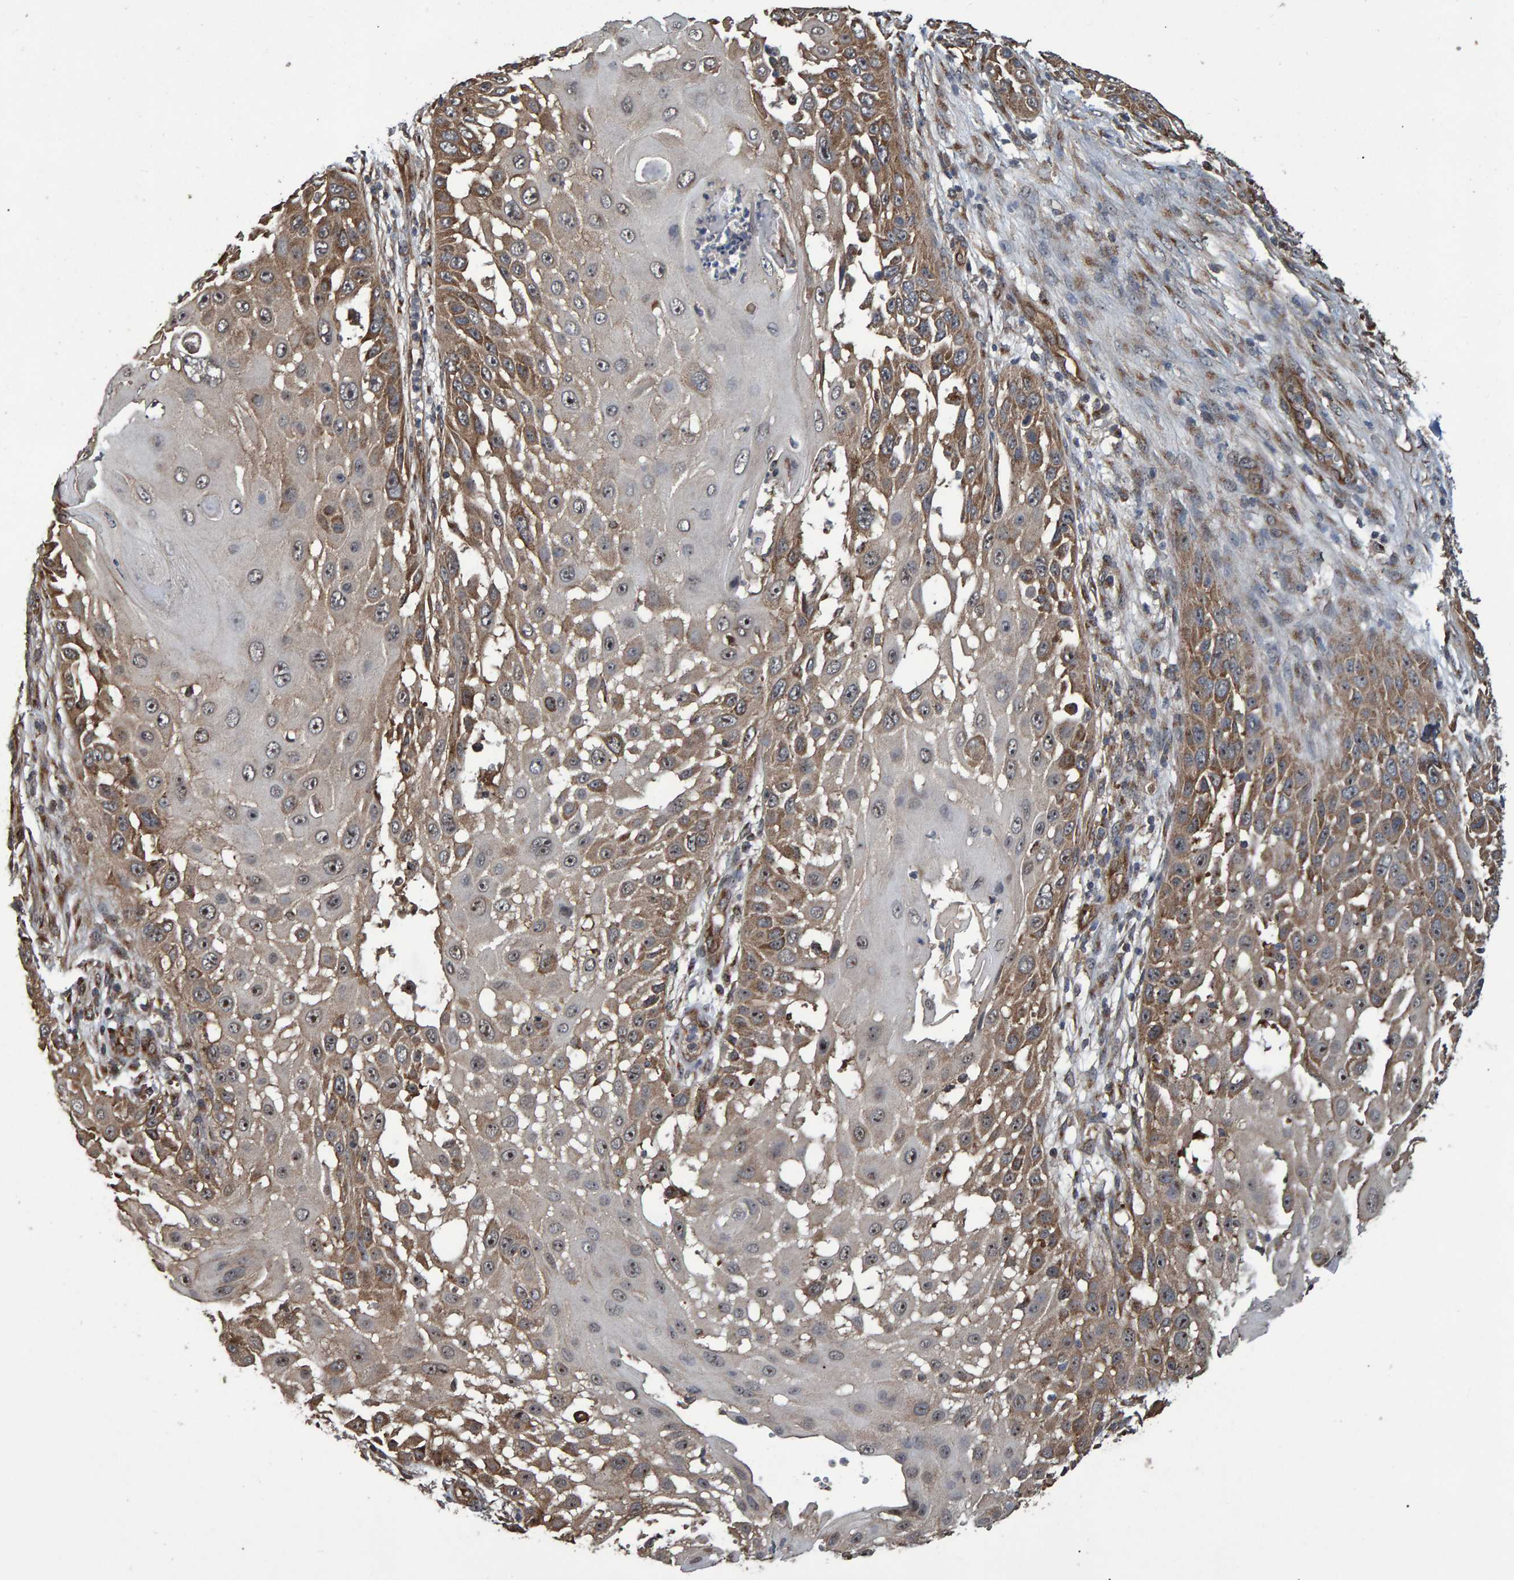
{"staining": {"intensity": "moderate", "quantity": ">75%", "location": "cytoplasmic/membranous,nuclear"}, "tissue": "skin cancer", "cell_type": "Tumor cells", "image_type": "cancer", "snomed": [{"axis": "morphology", "description": "Squamous cell carcinoma, NOS"}, {"axis": "topography", "description": "Skin"}], "caption": "This is an image of IHC staining of skin cancer (squamous cell carcinoma), which shows moderate staining in the cytoplasmic/membranous and nuclear of tumor cells.", "gene": "TRIM68", "patient": {"sex": "female", "age": 44}}